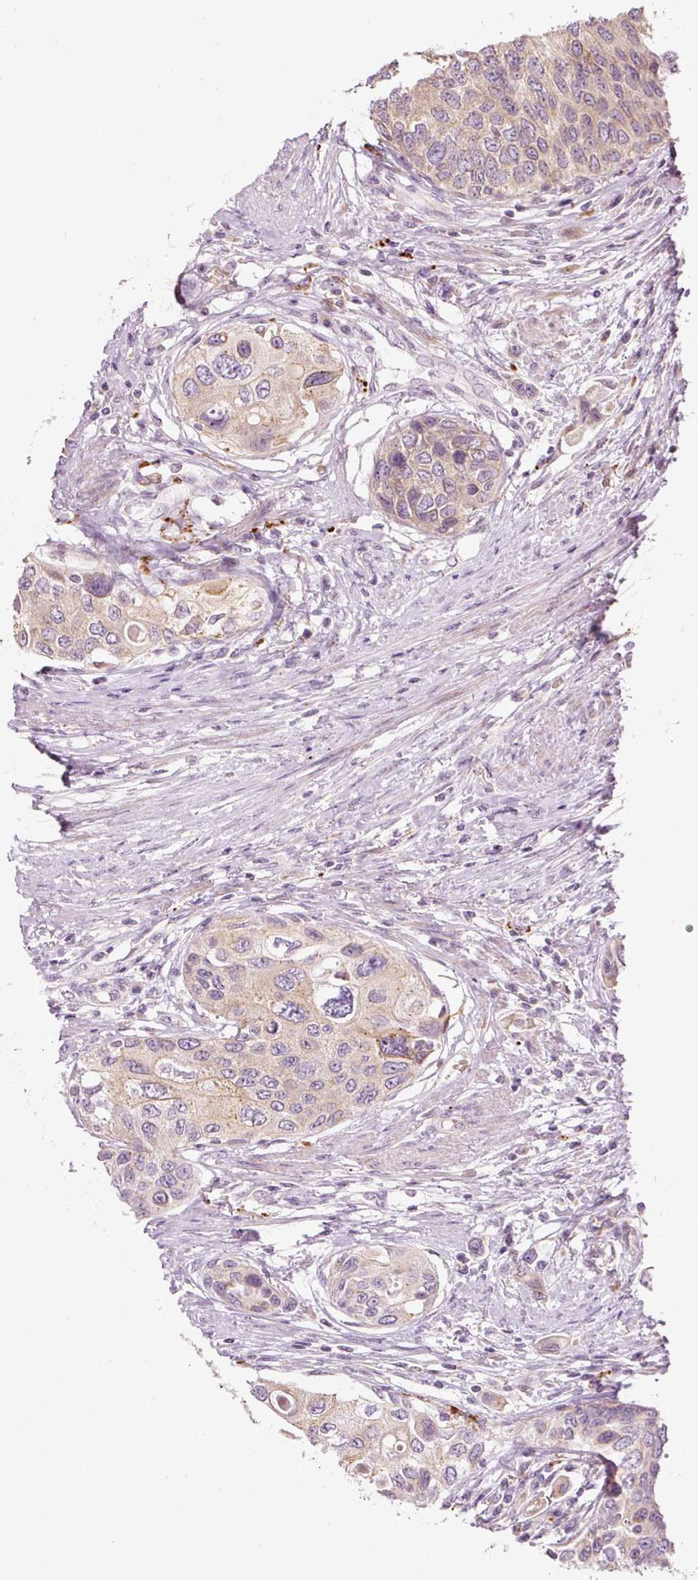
{"staining": {"intensity": "weak", "quantity": "25%-75%", "location": "cytoplasmic/membranous"}, "tissue": "urothelial cancer", "cell_type": "Tumor cells", "image_type": "cancer", "snomed": [{"axis": "morphology", "description": "Urothelial carcinoma, High grade"}, {"axis": "topography", "description": "Urinary bladder"}], "caption": "DAB (3,3'-diaminobenzidine) immunohistochemical staining of human urothelial cancer demonstrates weak cytoplasmic/membranous protein expression in approximately 25%-75% of tumor cells. (brown staining indicates protein expression, while blue staining denotes nuclei).", "gene": "ZNF639", "patient": {"sex": "female", "age": 56}}